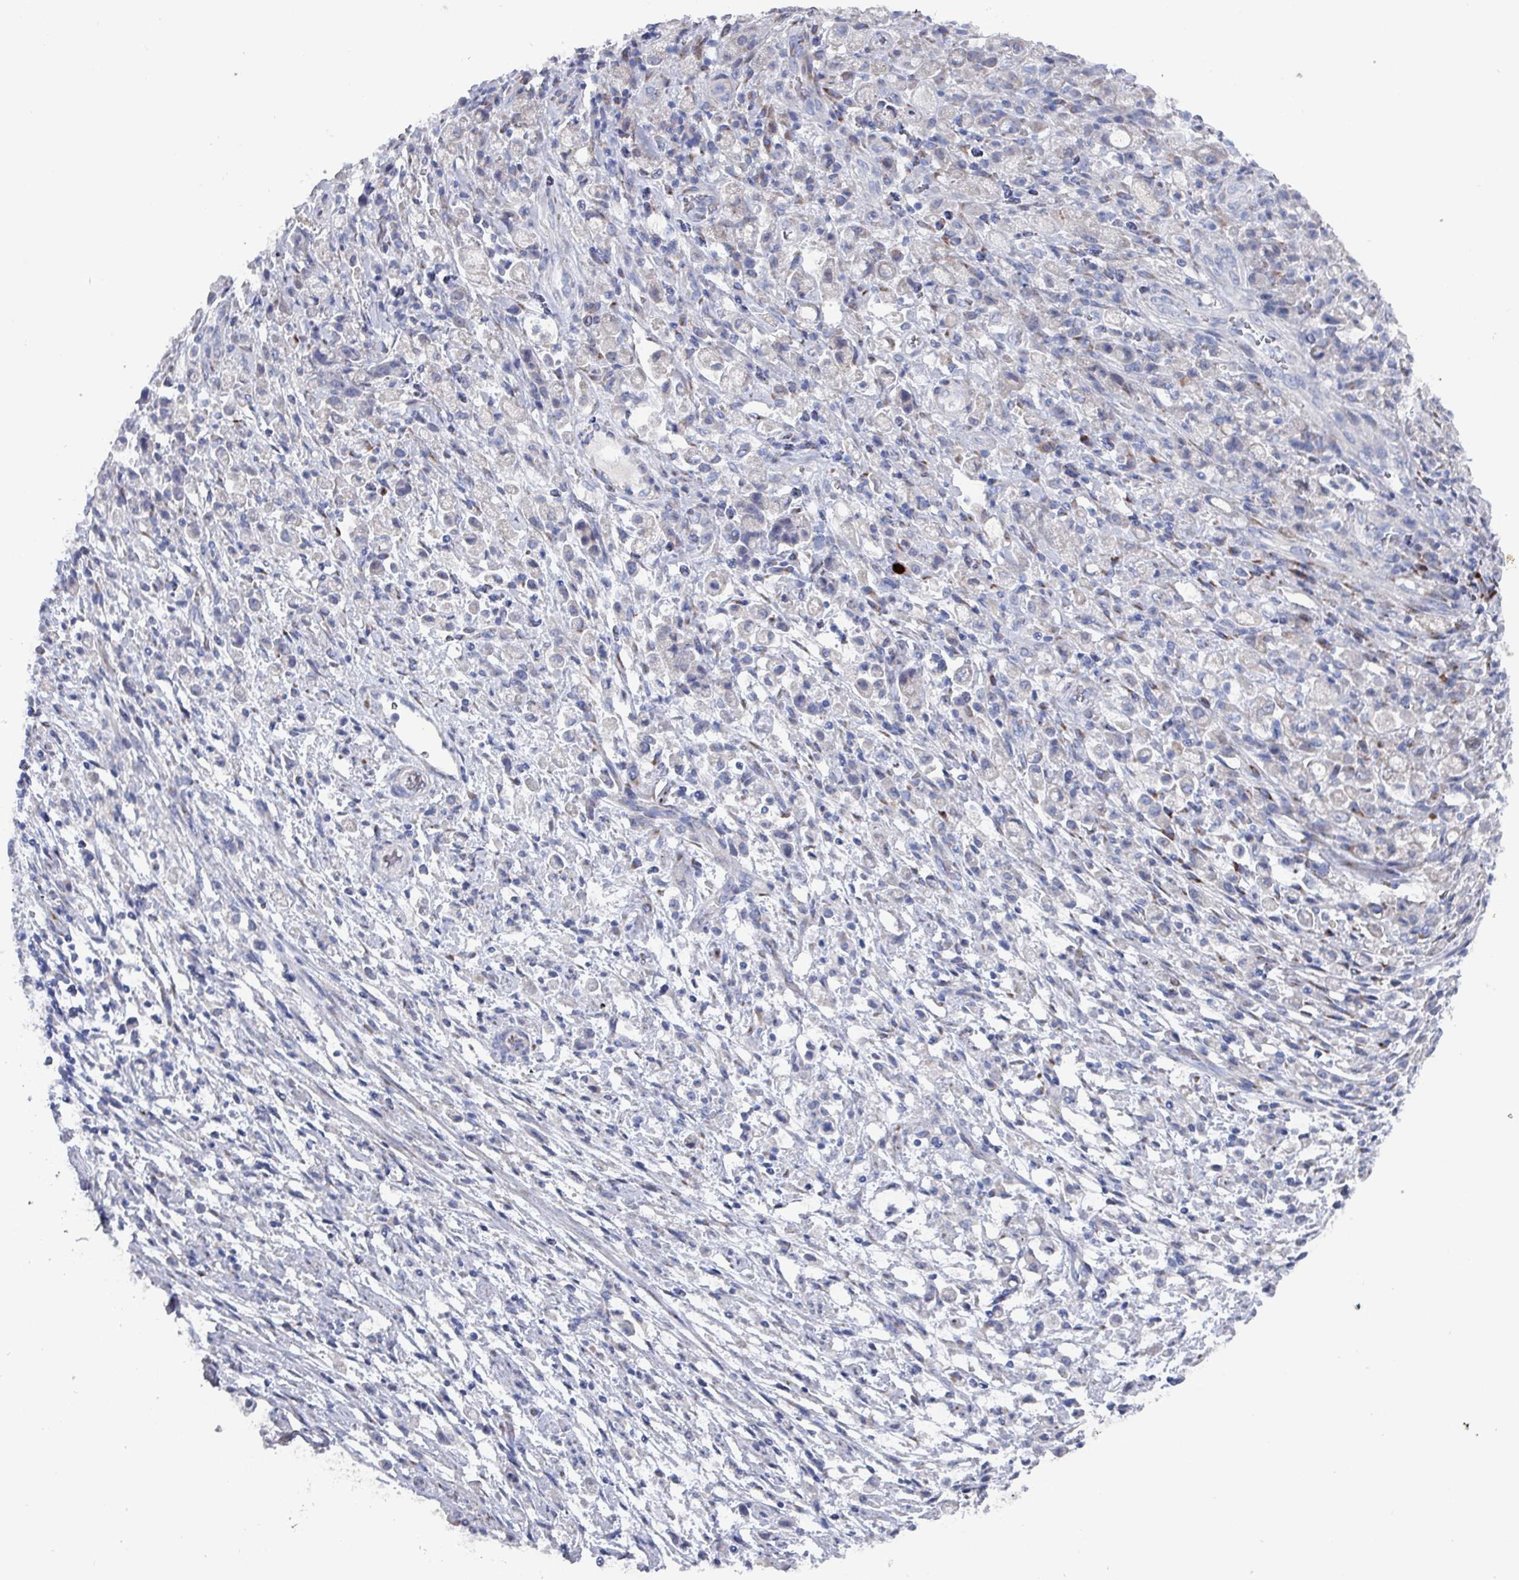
{"staining": {"intensity": "negative", "quantity": "none", "location": "none"}, "tissue": "stomach cancer", "cell_type": "Tumor cells", "image_type": "cancer", "snomed": [{"axis": "morphology", "description": "Adenocarcinoma, NOS"}, {"axis": "topography", "description": "Stomach"}], "caption": "This is a image of immunohistochemistry staining of adenocarcinoma (stomach), which shows no expression in tumor cells.", "gene": "DRD5", "patient": {"sex": "female", "age": 60}}